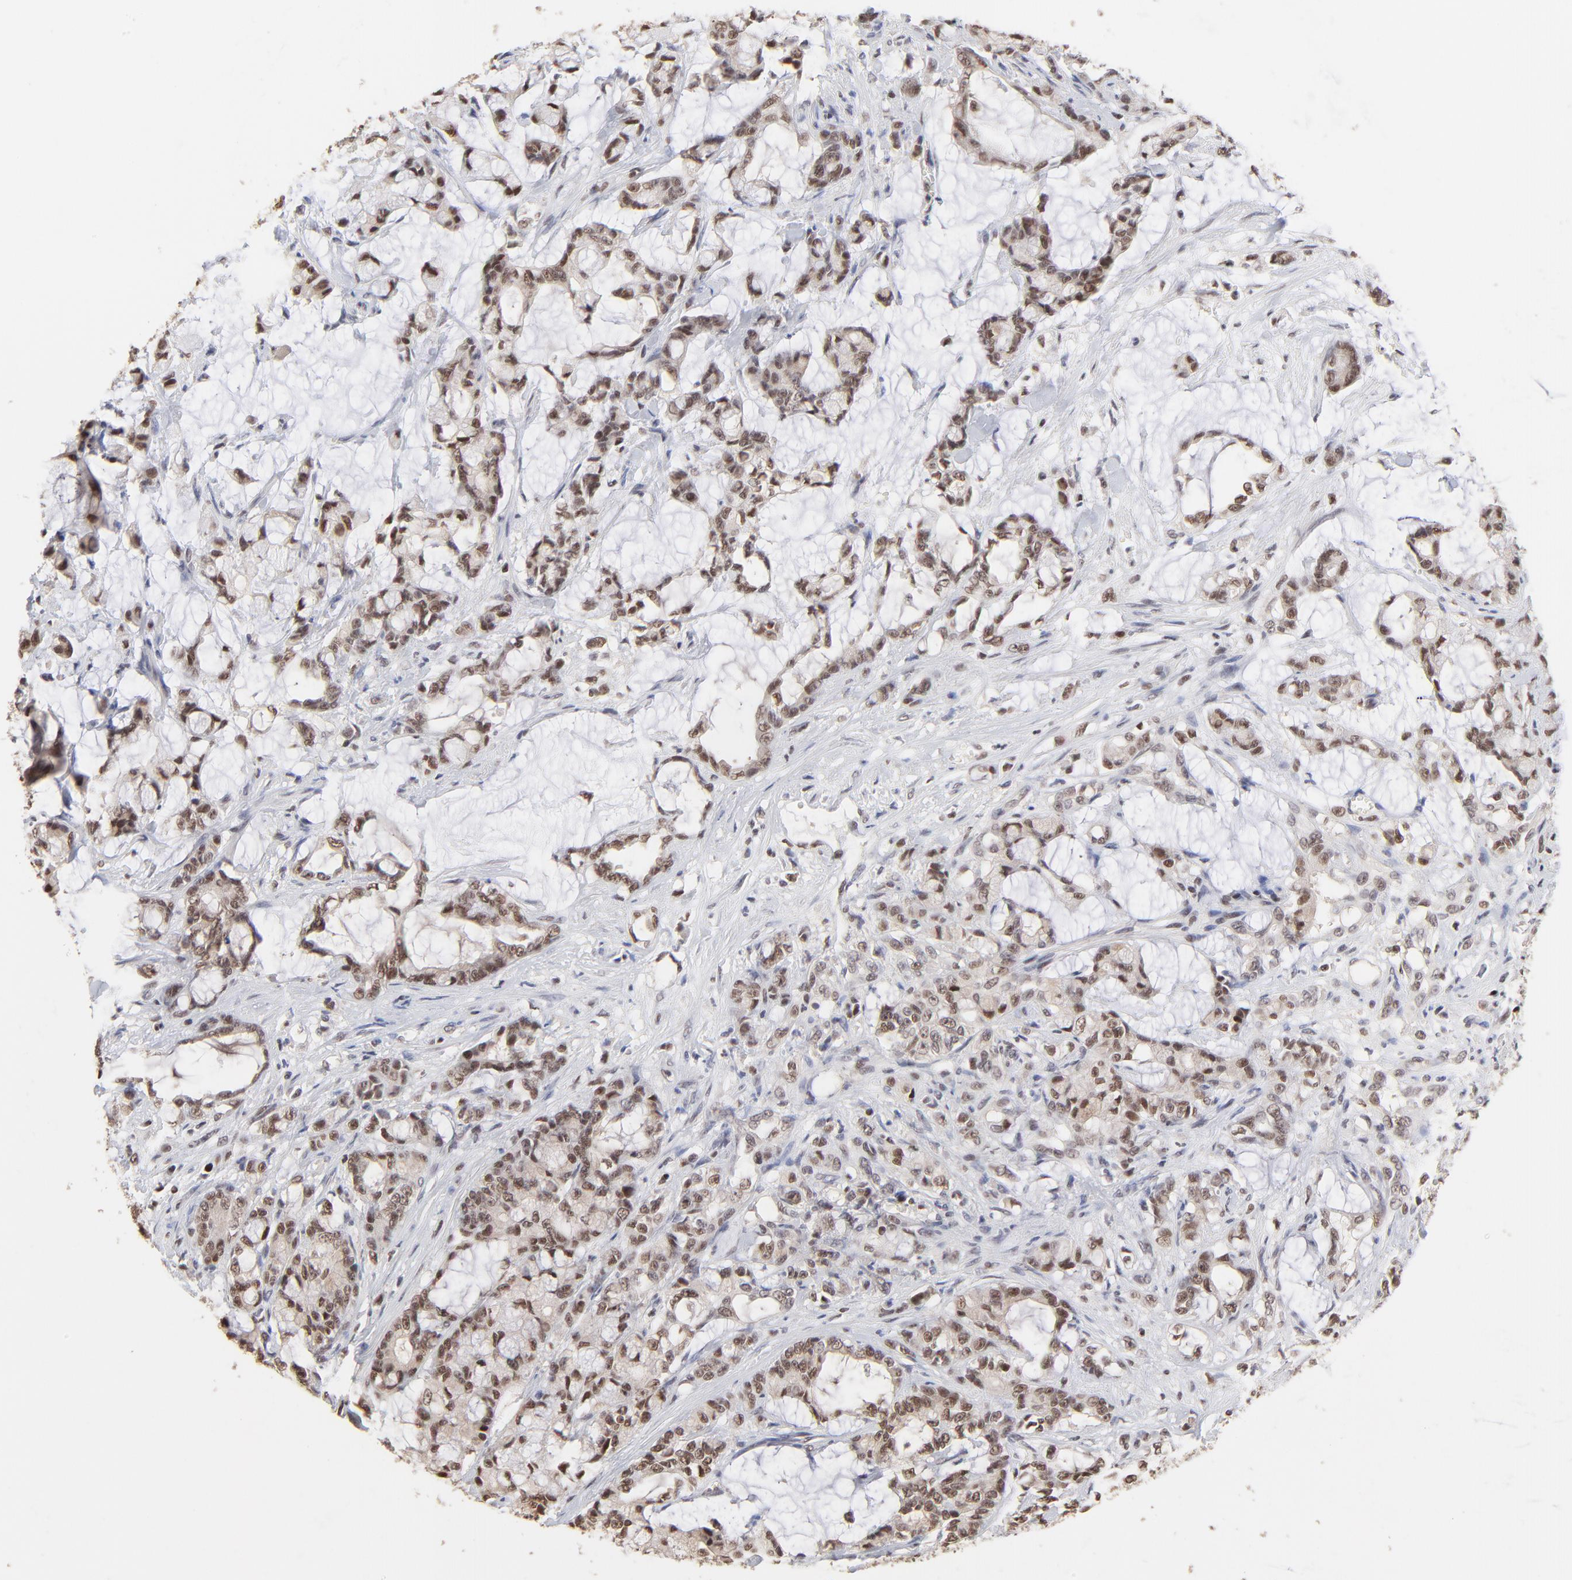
{"staining": {"intensity": "moderate", "quantity": ">75%", "location": "nuclear"}, "tissue": "pancreatic cancer", "cell_type": "Tumor cells", "image_type": "cancer", "snomed": [{"axis": "morphology", "description": "Adenocarcinoma, NOS"}, {"axis": "topography", "description": "Pancreas"}], "caption": "Tumor cells display medium levels of moderate nuclear staining in approximately >75% of cells in adenocarcinoma (pancreatic). (DAB IHC, brown staining for protein, blue staining for nuclei).", "gene": "DSN1", "patient": {"sex": "female", "age": 73}}